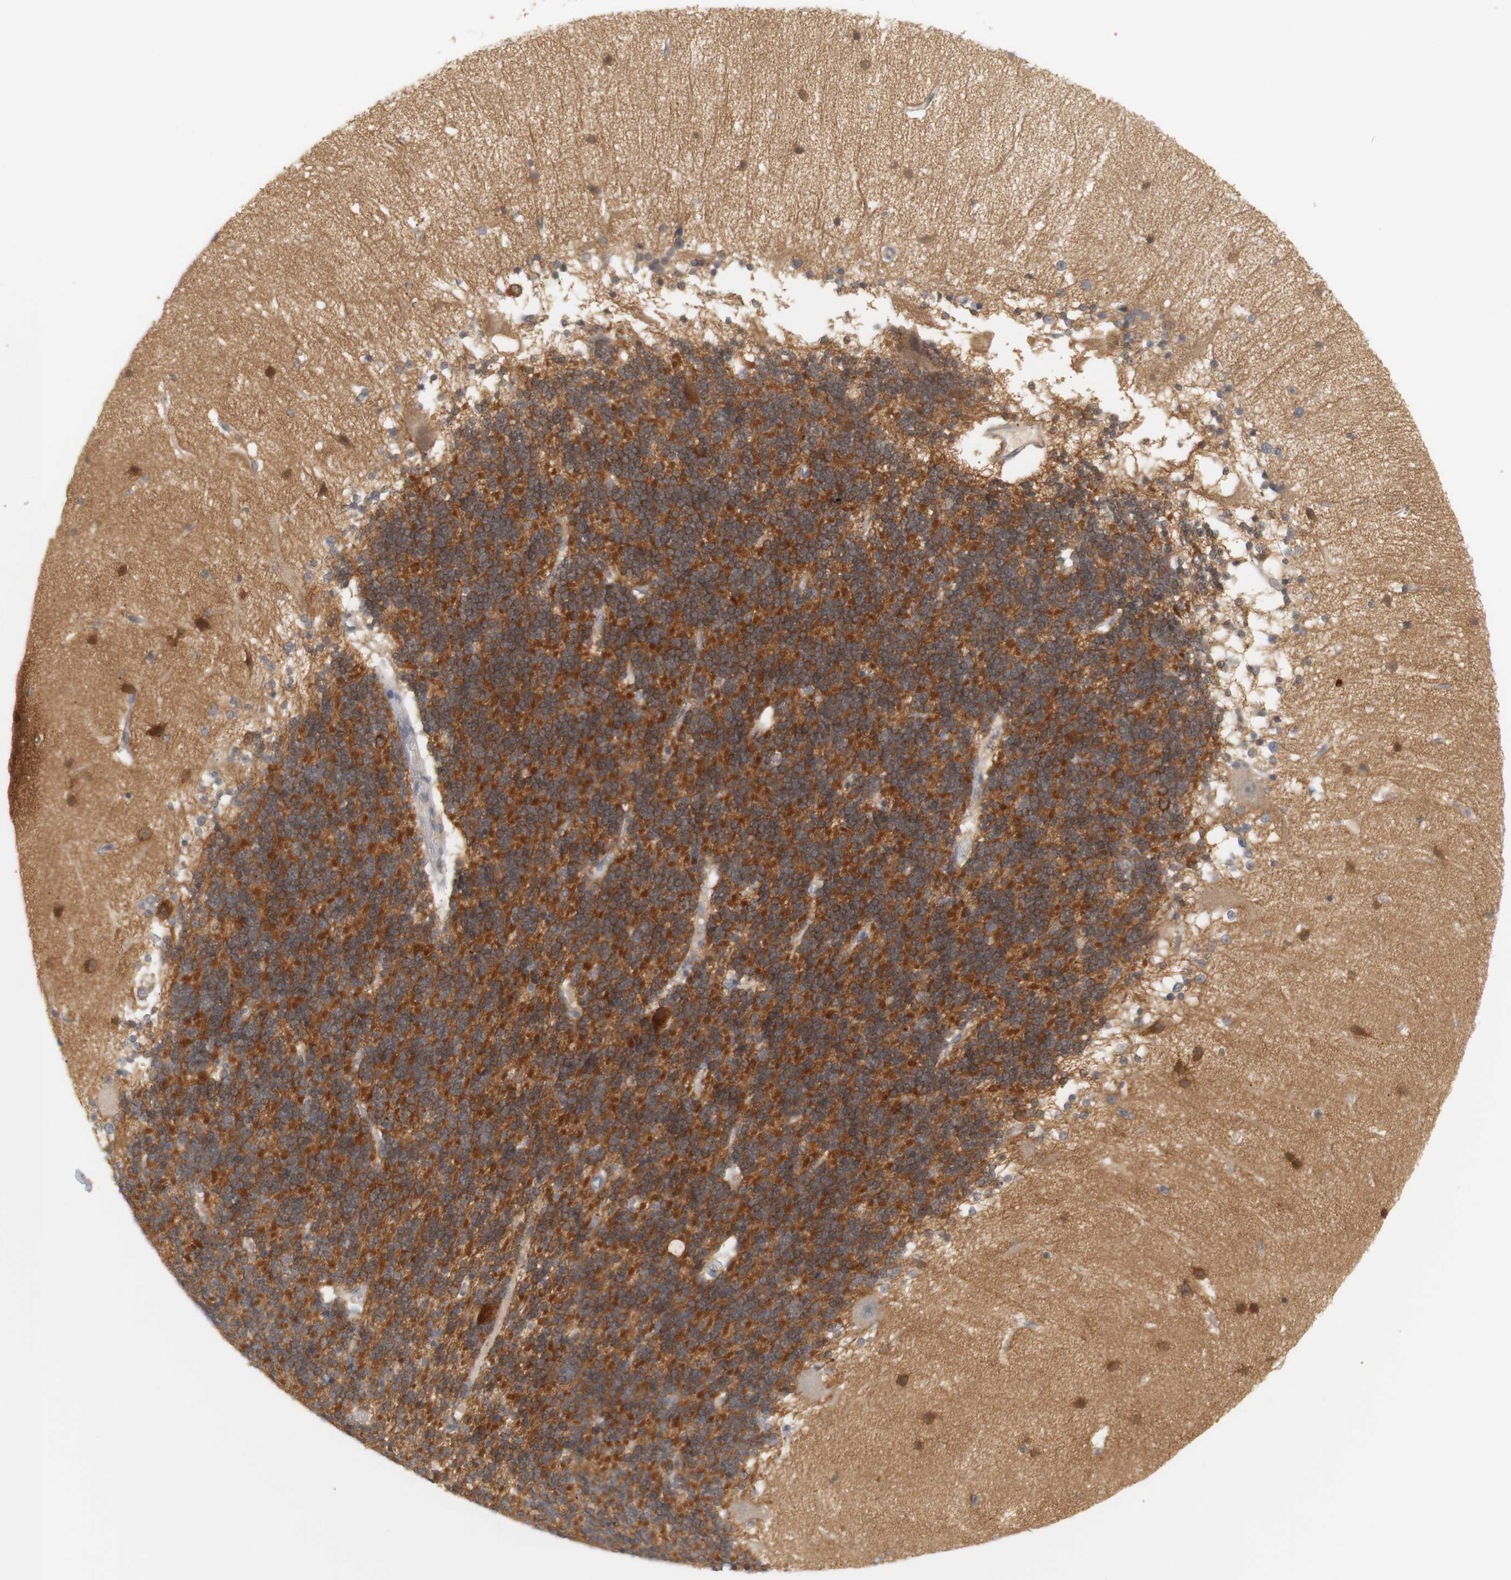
{"staining": {"intensity": "strong", "quantity": ">75%", "location": "cytoplasmic/membranous"}, "tissue": "cerebellum", "cell_type": "Cells in granular layer", "image_type": "normal", "snomed": [{"axis": "morphology", "description": "Normal tissue, NOS"}, {"axis": "topography", "description": "Cerebellum"}], "caption": "Immunohistochemistry photomicrograph of benign human cerebellum stained for a protein (brown), which reveals high levels of strong cytoplasmic/membranous positivity in approximately >75% of cells in granular layer.", "gene": "RTN3", "patient": {"sex": "female", "age": 54}}